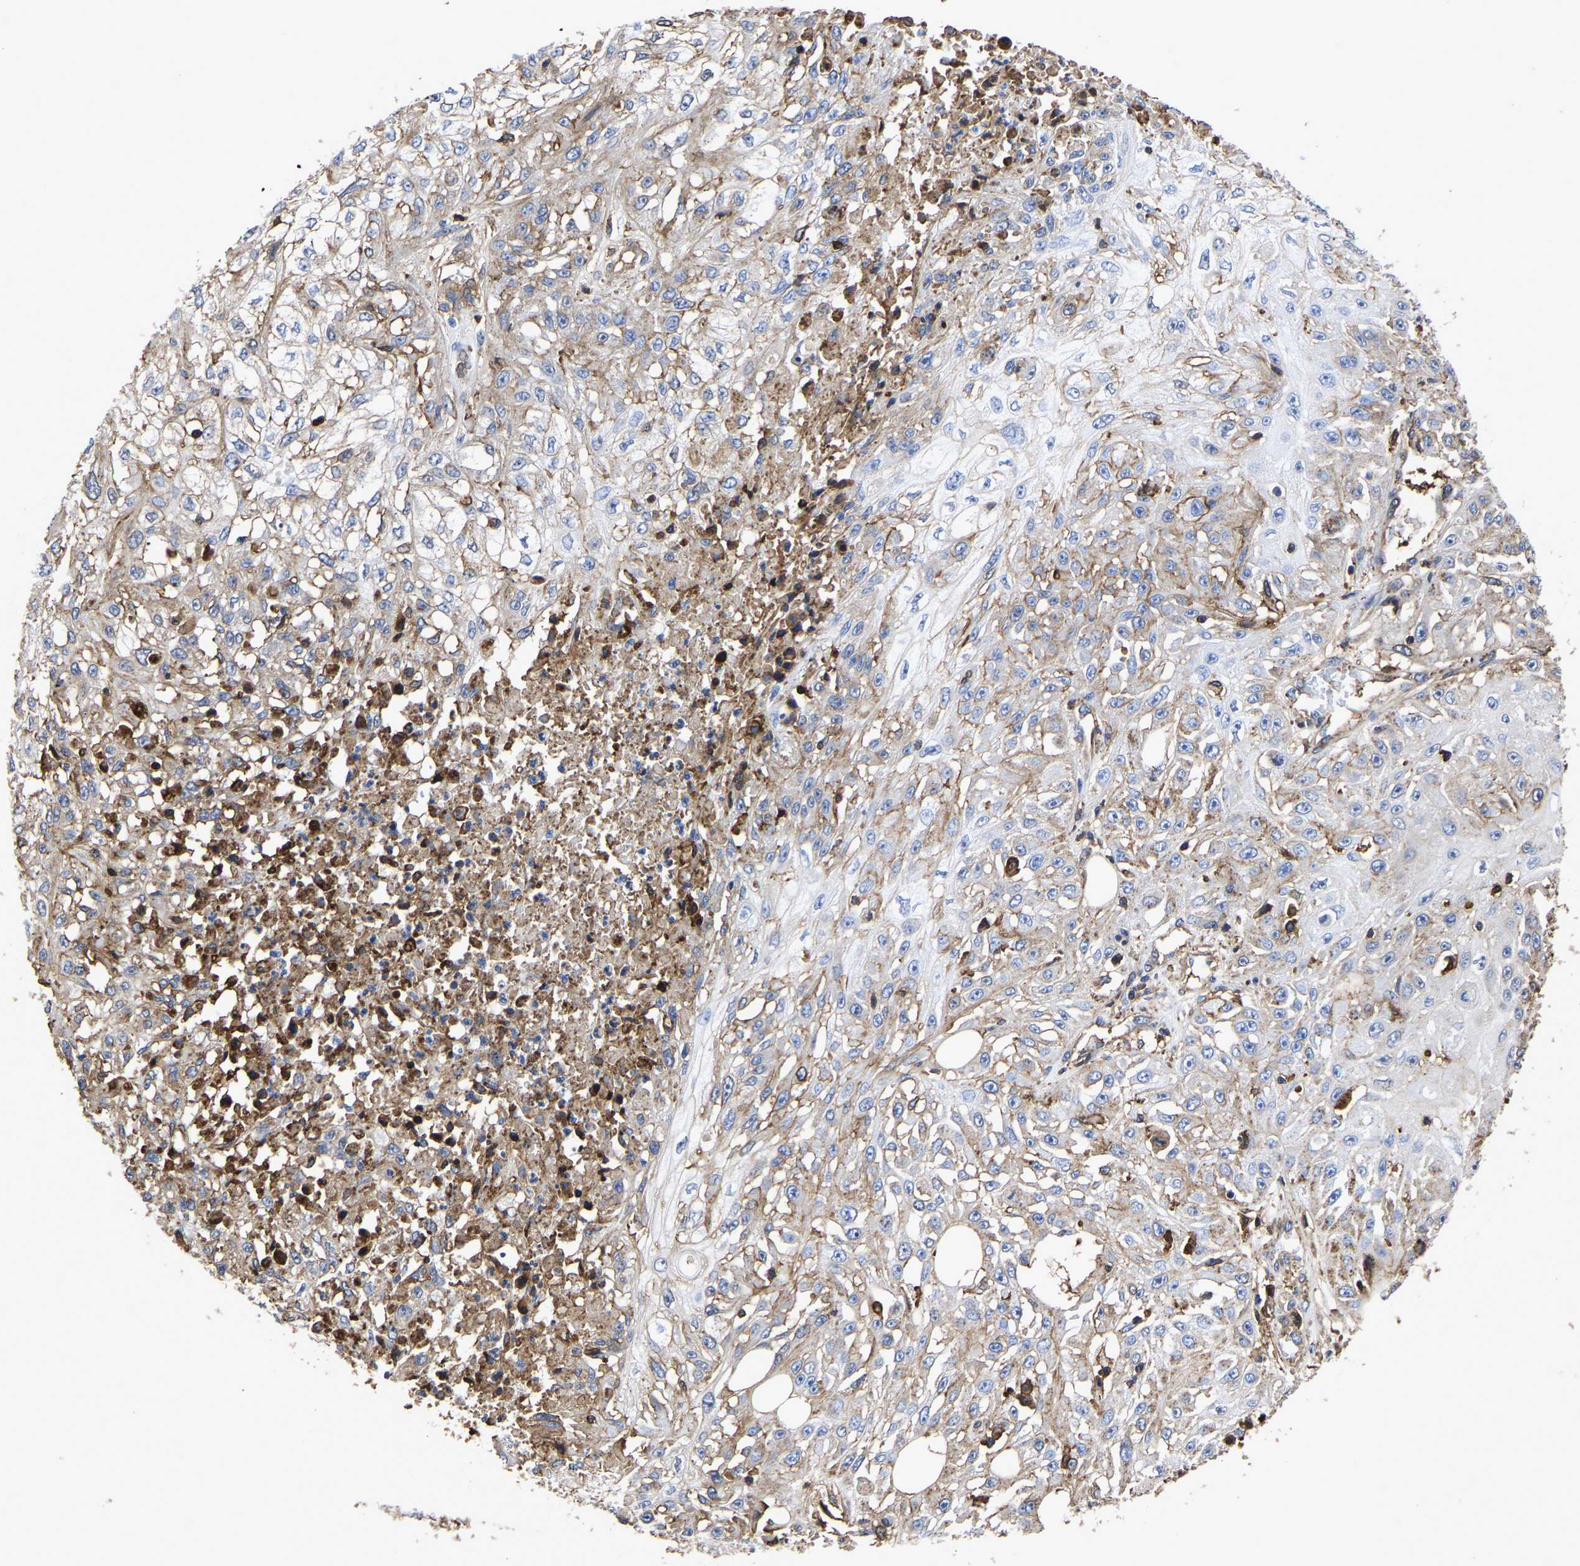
{"staining": {"intensity": "weak", "quantity": "<25%", "location": "cytoplasmic/membranous"}, "tissue": "skin cancer", "cell_type": "Tumor cells", "image_type": "cancer", "snomed": [{"axis": "morphology", "description": "Squamous cell carcinoma, NOS"}, {"axis": "morphology", "description": "Squamous cell carcinoma, metastatic, NOS"}, {"axis": "topography", "description": "Skin"}, {"axis": "topography", "description": "Lymph node"}], "caption": "Tumor cells show no significant protein positivity in skin metastatic squamous cell carcinoma. The staining was performed using DAB (3,3'-diaminobenzidine) to visualize the protein expression in brown, while the nuclei were stained in blue with hematoxylin (Magnification: 20x).", "gene": "LIF", "patient": {"sex": "male", "age": 75}}